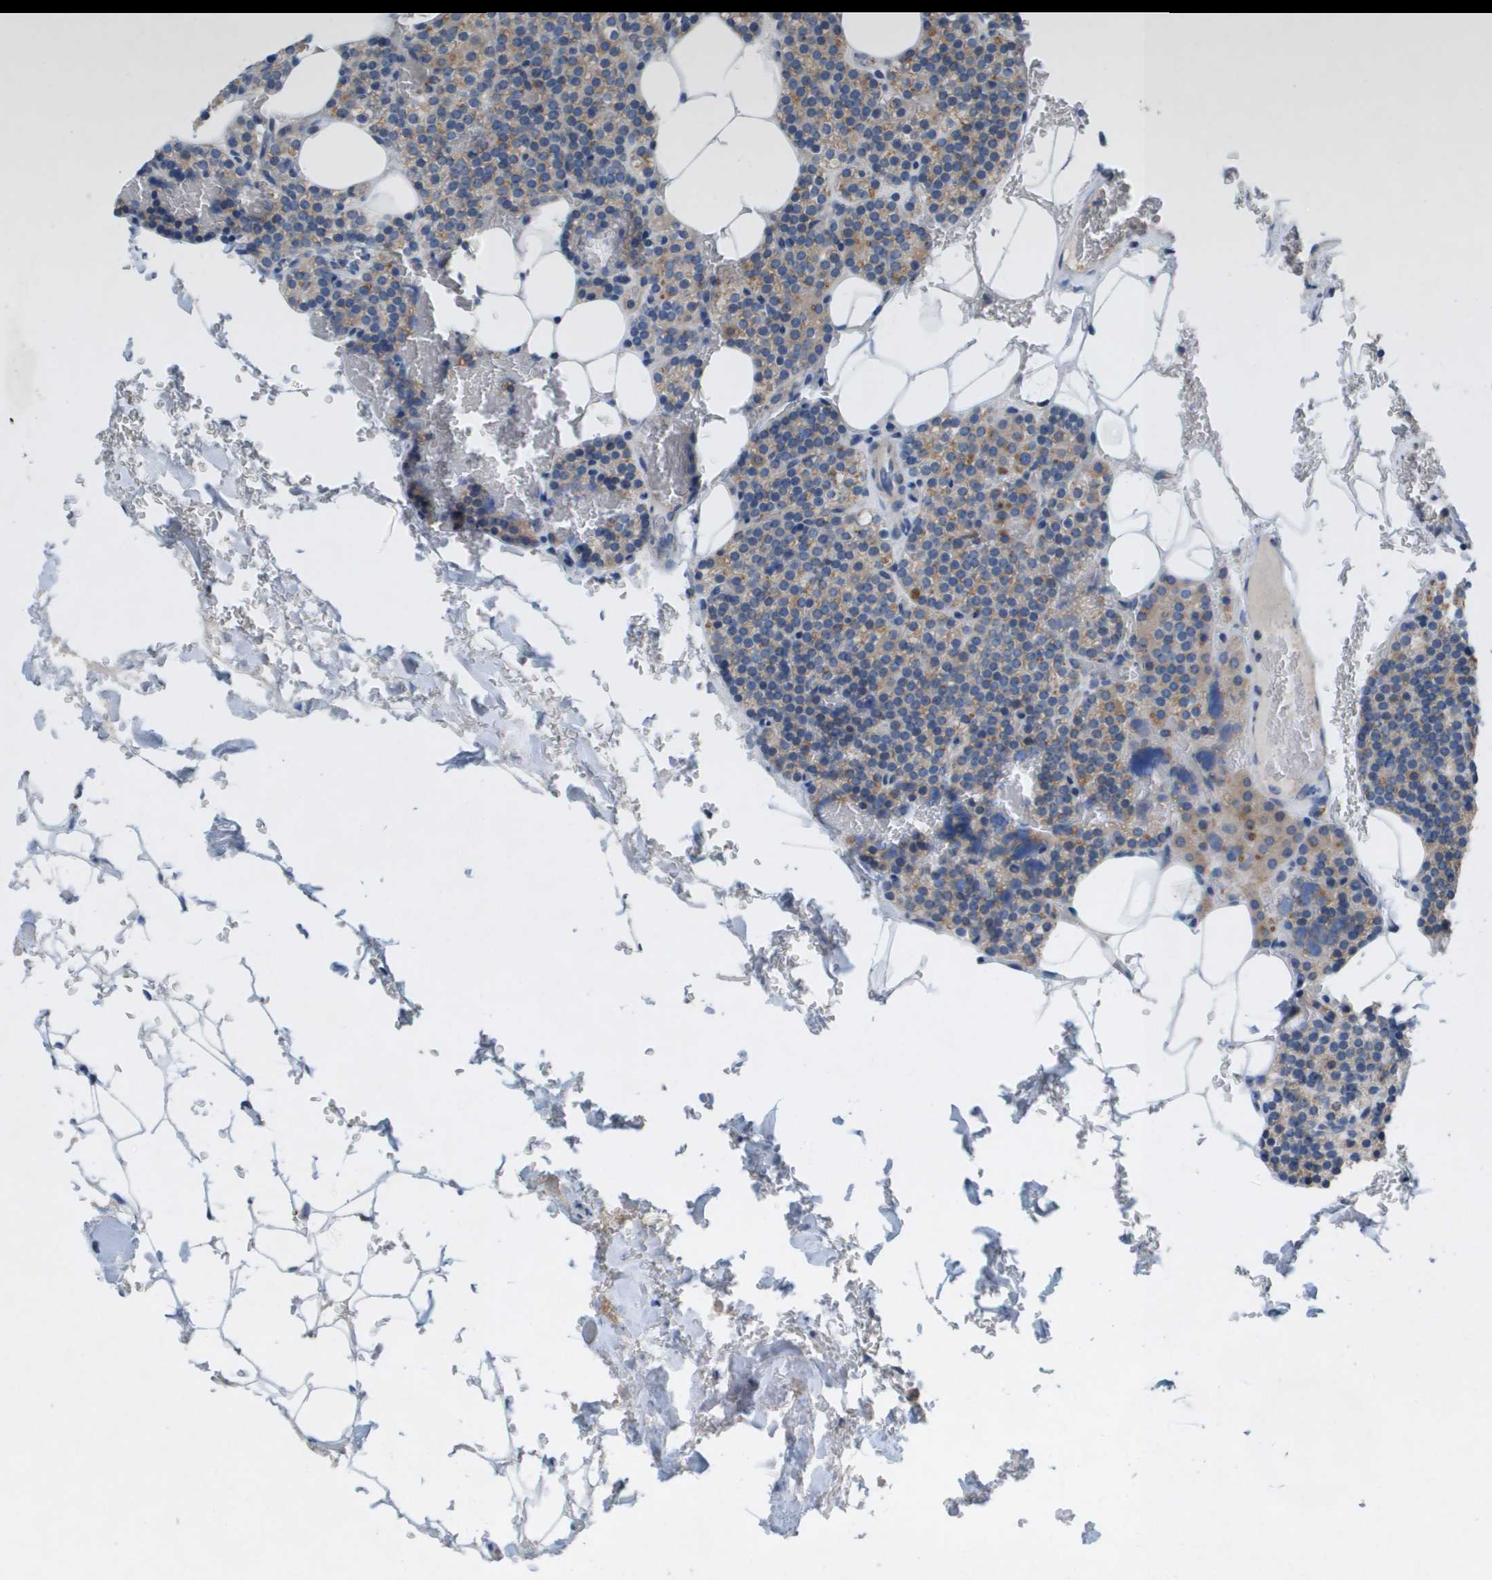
{"staining": {"intensity": "weak", "quantity": "25%-75%", "location": "cytoplasmic/membranous"}, "tissue": "parathyroid gland", "cell_type": "Glandular cells", "image_type": "normal", "snomed": [{"axis": "morphology", "description": "Normal tissue, NOS"}, {"axis": "morphology", "description": "Inflammation chronic"}, {"axis": "morphology", "description": "Goiter, colloid"}, {"axis": "topography", "description": "Thyroid gland"}, {"axis": "topography", "description": "Parathyroid gland"}], "caption": "The image shows a brown stain indicating the presence of a protein in the cytoplasmic/membranous of glandular cells in parathyroid gland.", "gene": "B3GNT5", "patient": {"sex": "male", "age": 65}}